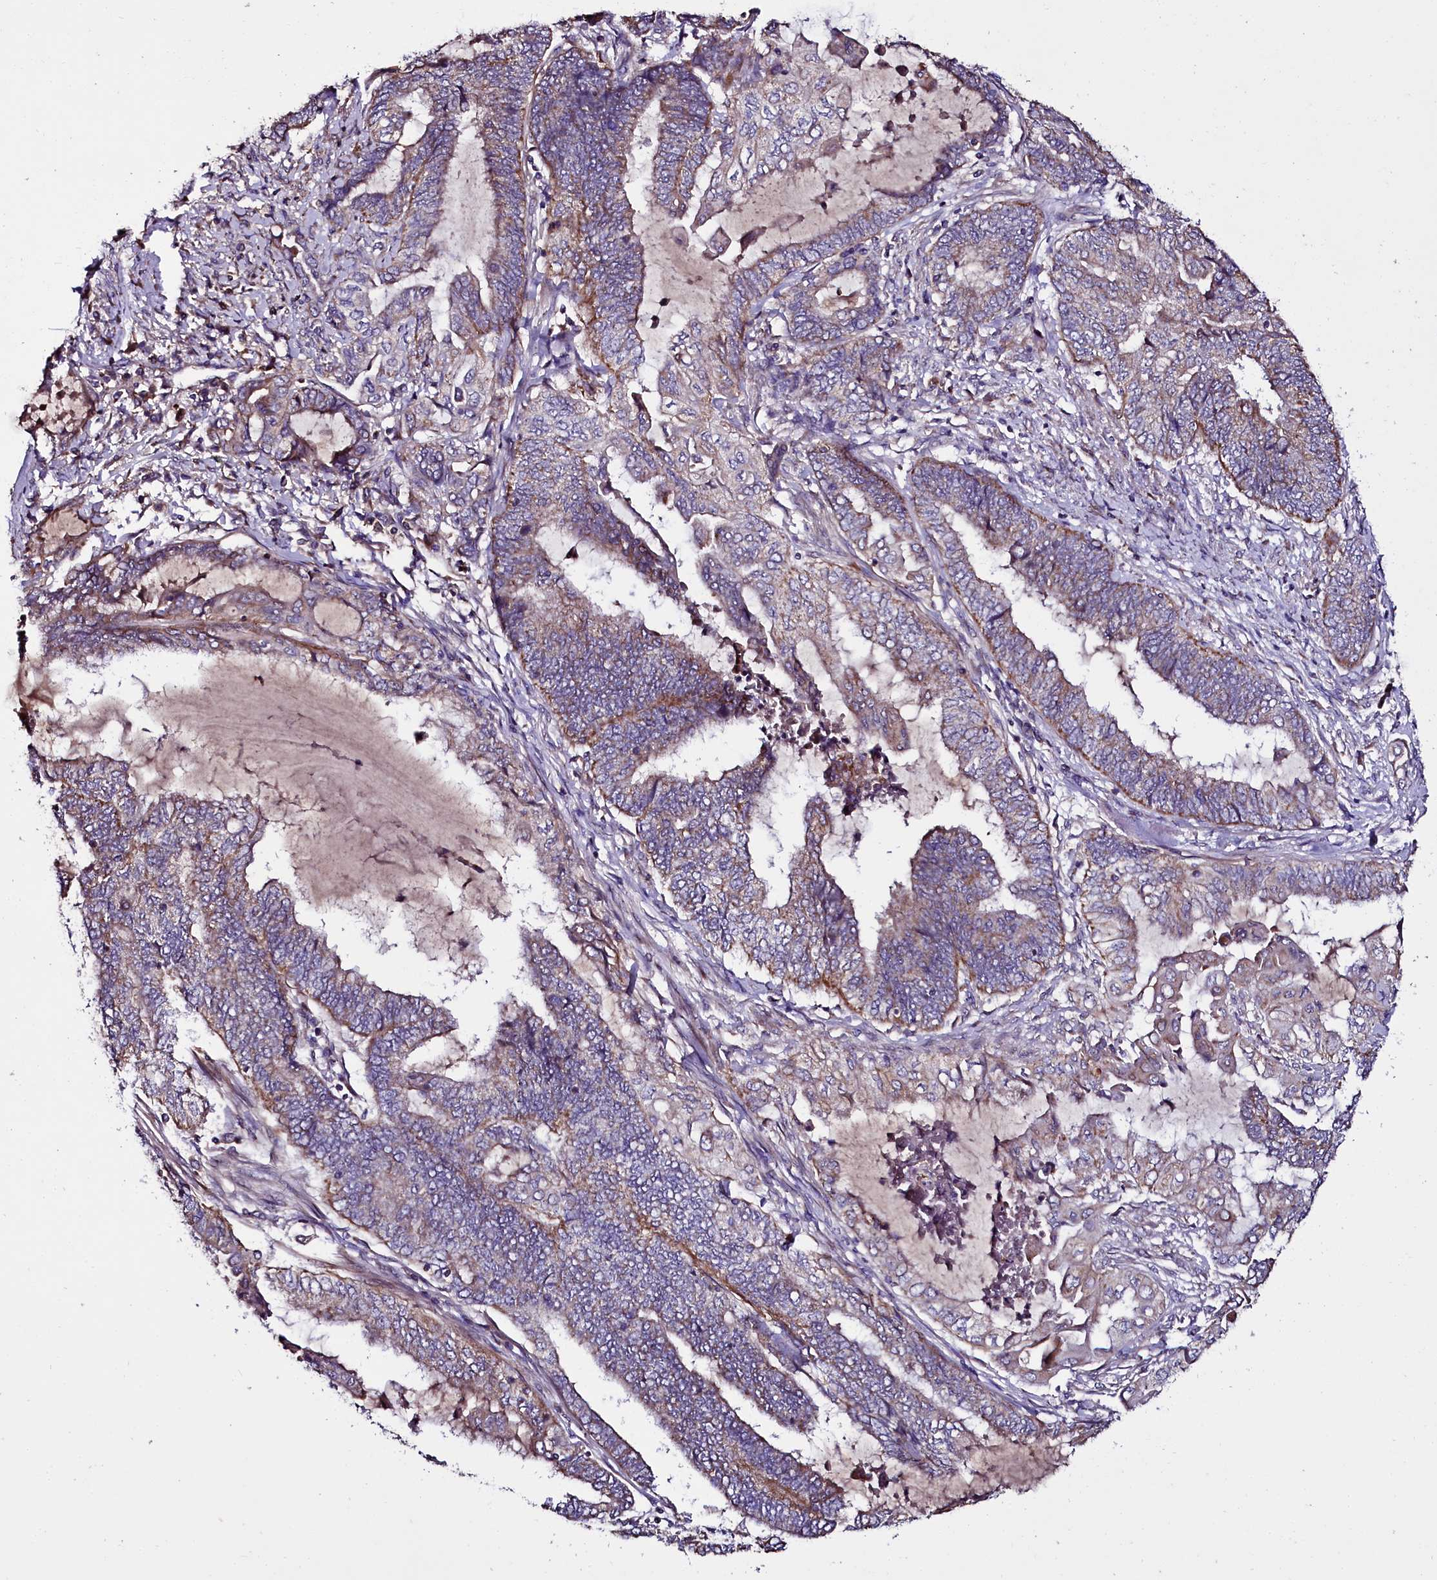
{"staining": {"intensity": "moderate", "quantity": "25%-75%", "location": "cytoplasmic/membranous"}, "tissue": "endometrial cancer", "cell_type": "Tumor cells", "image_type": "cancer", "snomed": [{"axis": "morphology", "description": "Adenocarcinoma, NOS"}, {"axis": "topography", "description": "Uterus"}, {"axis": "topography", "description": "Endometrium"}], "caption": "Human adenocarcinoma (endometrial) stained with a protein marker displays moderate staining in tumor cells.", "gene": "NAA80", "patient": {"sex": "female", "age": 70}}